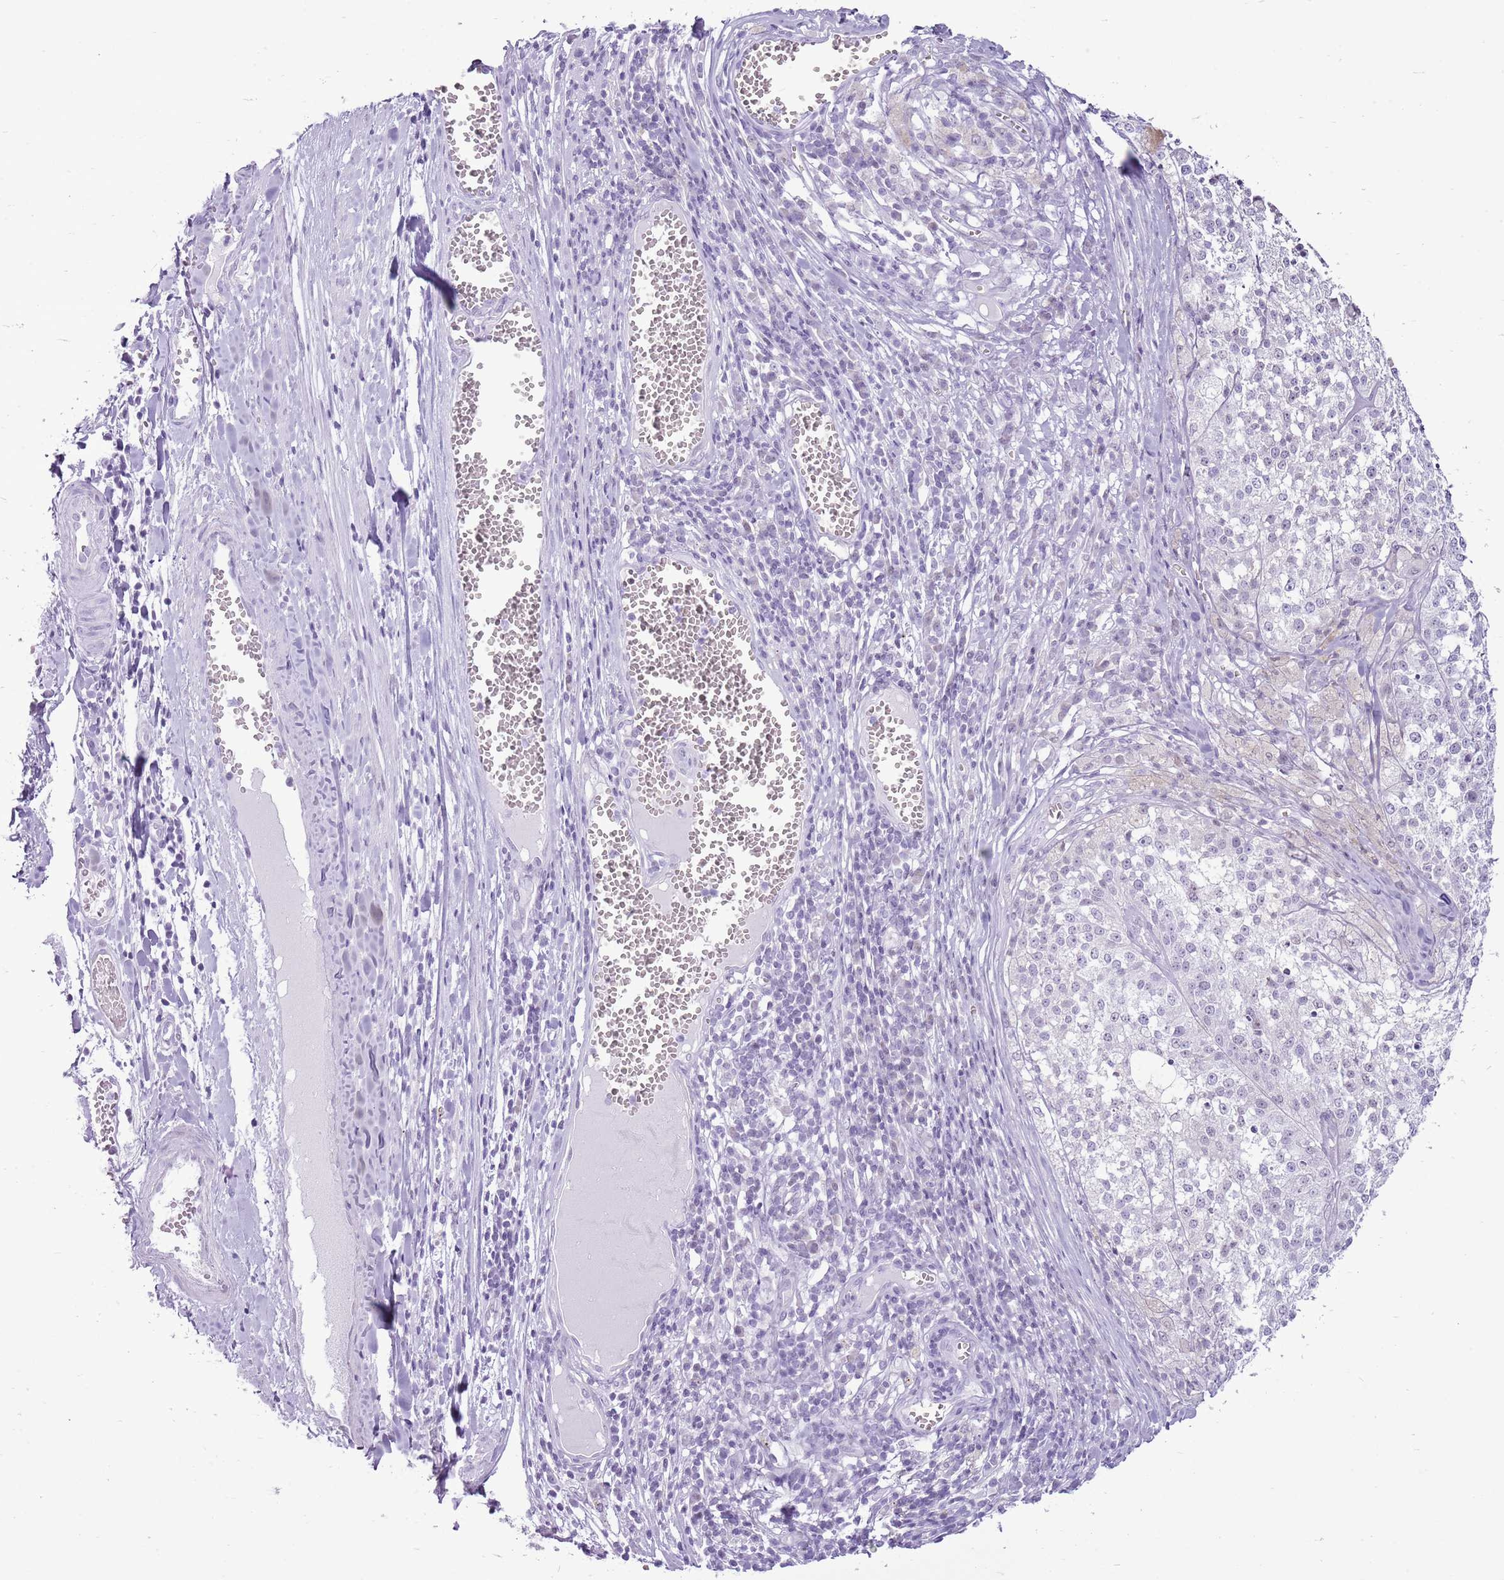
{"staining": {"intensity": "negative", "quantity": "none", "location": "none"}, "tissue": "melanoma", "cell_type": "Tumor cells", "image_type": "cancer", "snomed": [{"axis": "morphology", "description": "Malignant melanoma, NOS"}, {"axis": "topography", "description": "Skin"}], "caption": "The IHC micrograph has no significant staining in tumor cells of malignant melanoma tissue.", "gene": "RPL3L", "patient": {"sex": "female", "age": 64}}